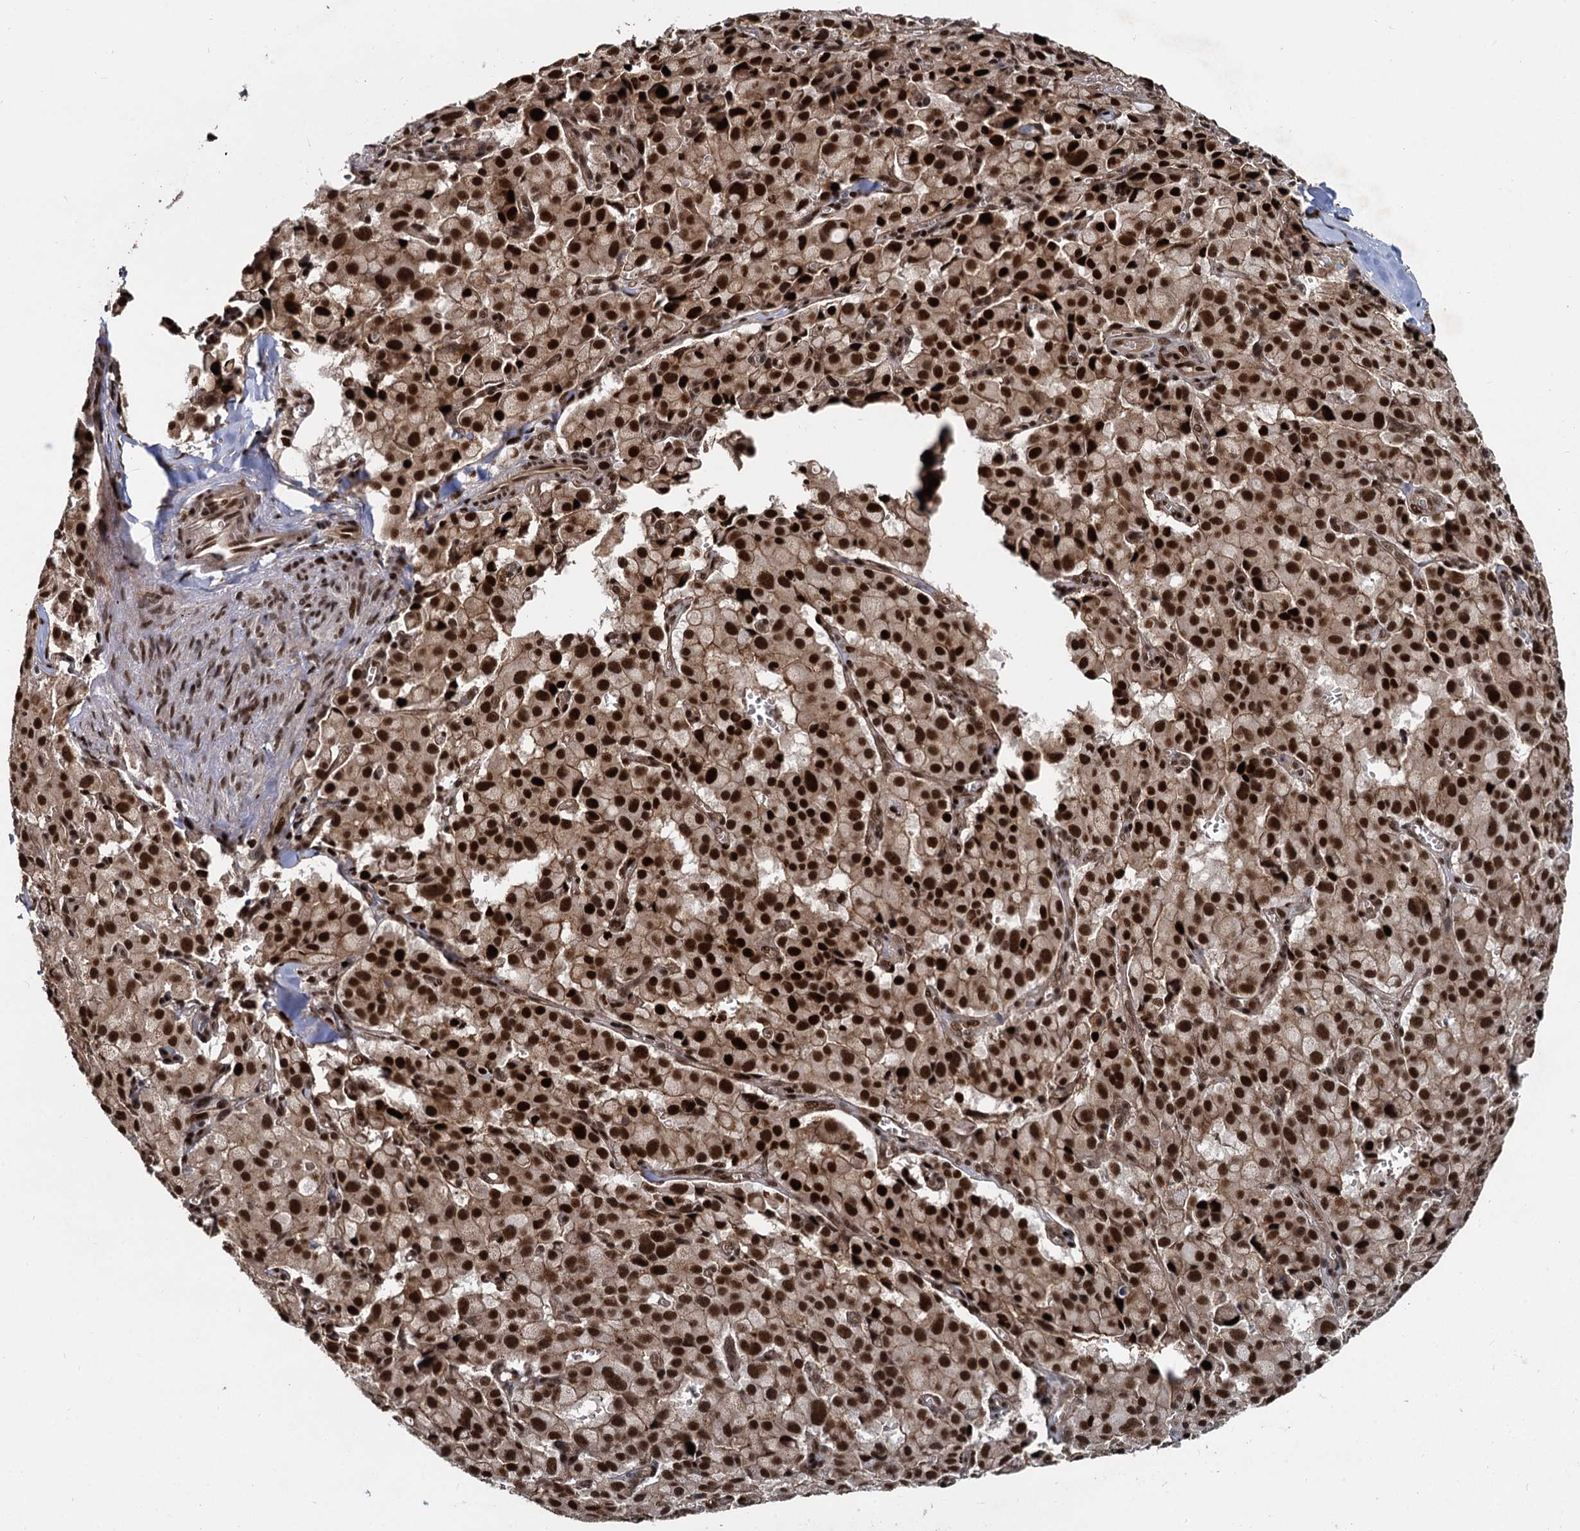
{"staining": {"intensity": "strong", "quantity": ">75%", "location": "cytoplasmic/membranous,nuclear"}, "tissue": "pancreatic cancer", "cell_type": "Tumor cells", "image_type": "cancer", "snomed": [{"axis": "morphology", "description": "Adenocarcinoma, NOS"}, {"axis": "topography", "description": "Pancreas"}], "caption": "A high amount of strong cytoplasmic/membranous and nuclear expression is seen in approximately >75% of tumor cells in adenocarcinoma (pancreatic) tissue.", "gene": "ANKRD49", "patient": {"sex": "male", "age": 65}}